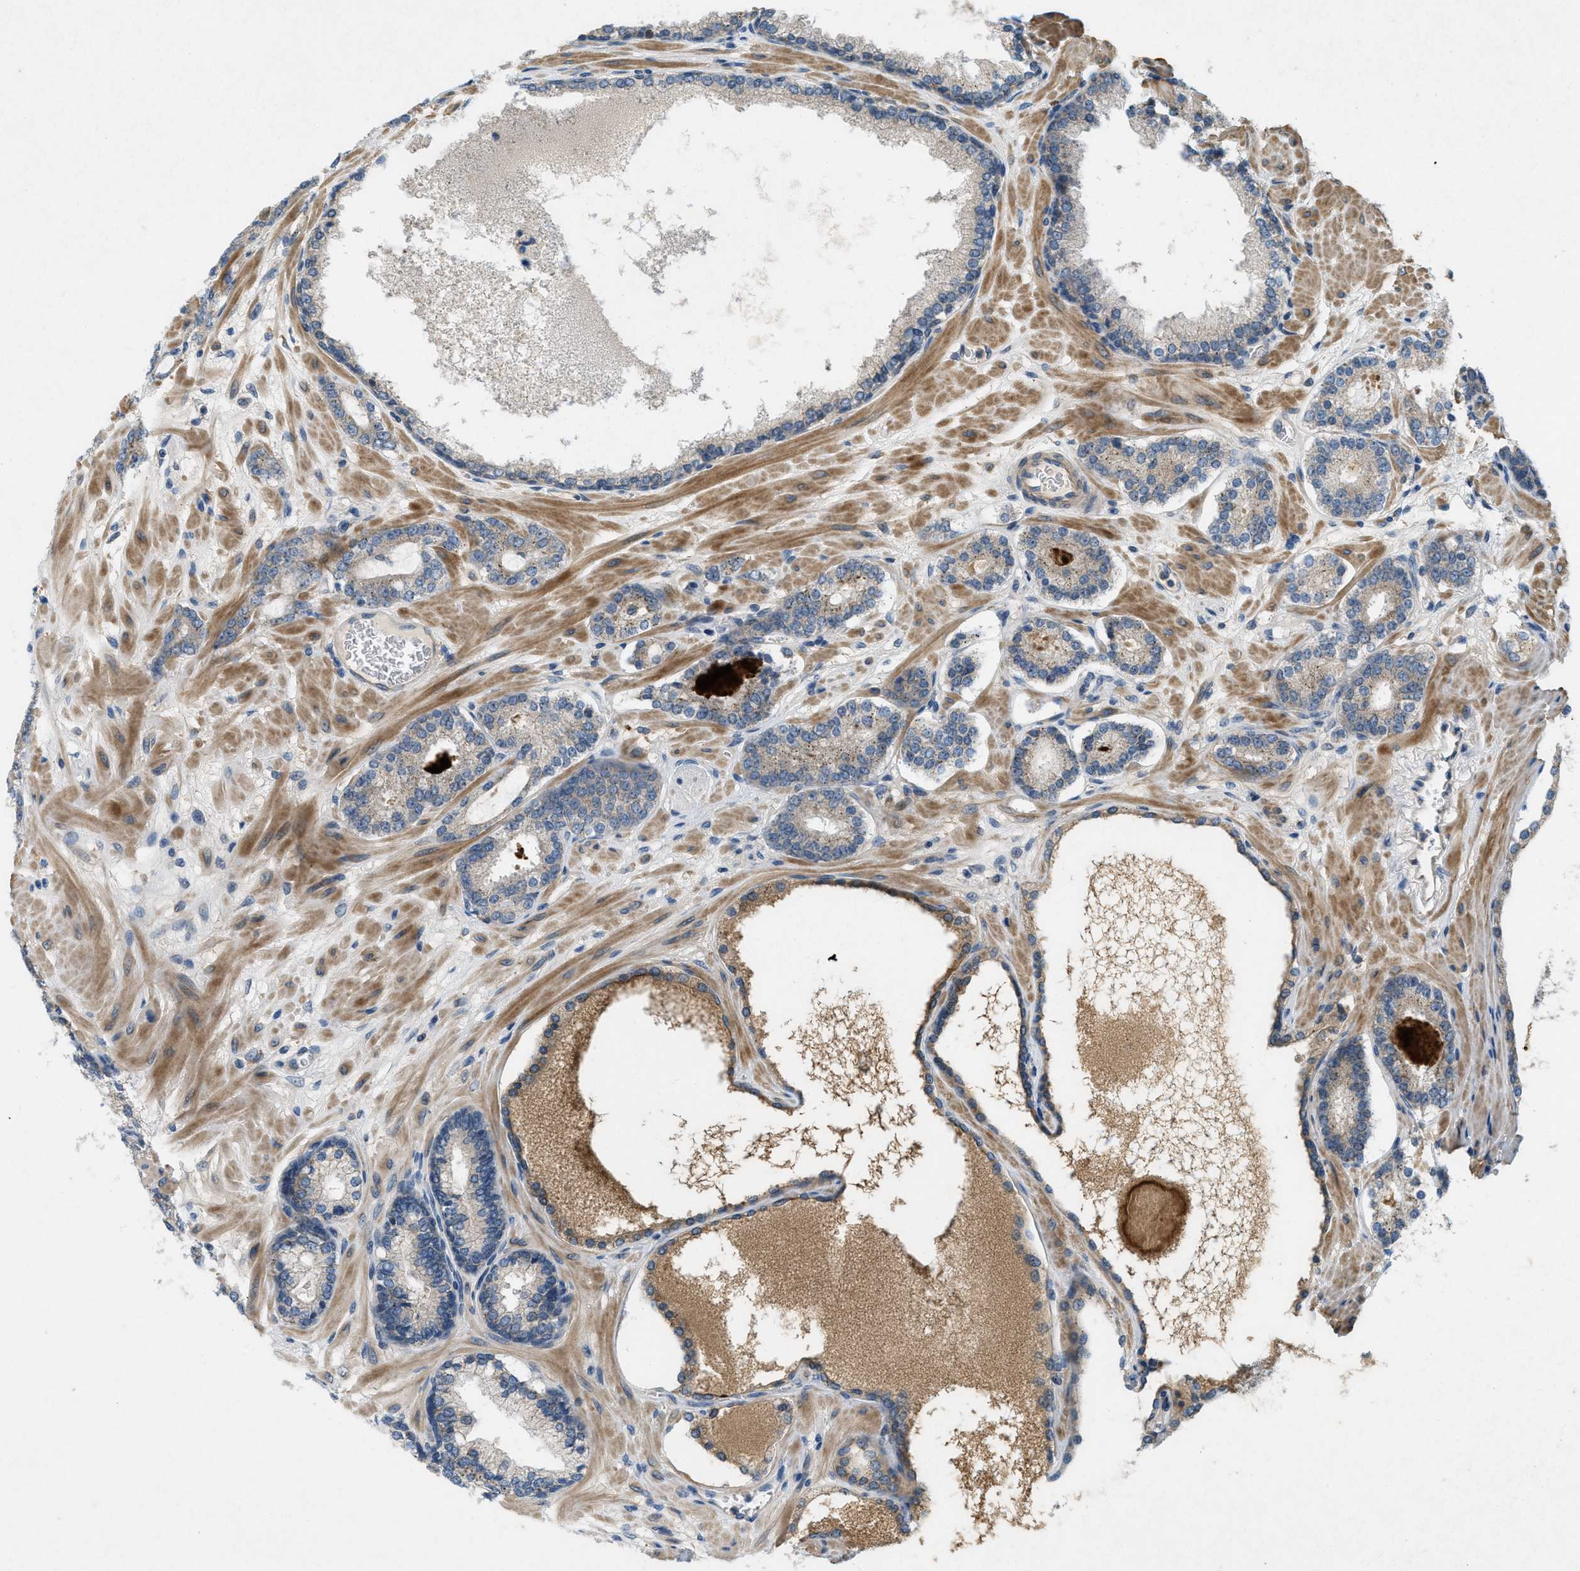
{"staining": {"intensity": "weak", "quantity": ">75%", "location": "cytoplasmic/membranous"}, "tissue": "prostate cancer", "cell_type": "Tumor cells", "image_type": "cancer", "snomed": [{"axis": "morphology", "description": "Adenocarcinoma, Low grade"}, {"axis": "topography", "description": "Prostate"}], "caption": "A photomicrograph of low-grade adenocarcinoma (prostate) stained for a protein exhibits weak cytoplasmic/membranous brown staining in tumor cells. (brown staining indicates protein expression, while blue staining denotes nuclei).", "gene": "ADCY6", "patient": {"sex": "male", "age": 63}}